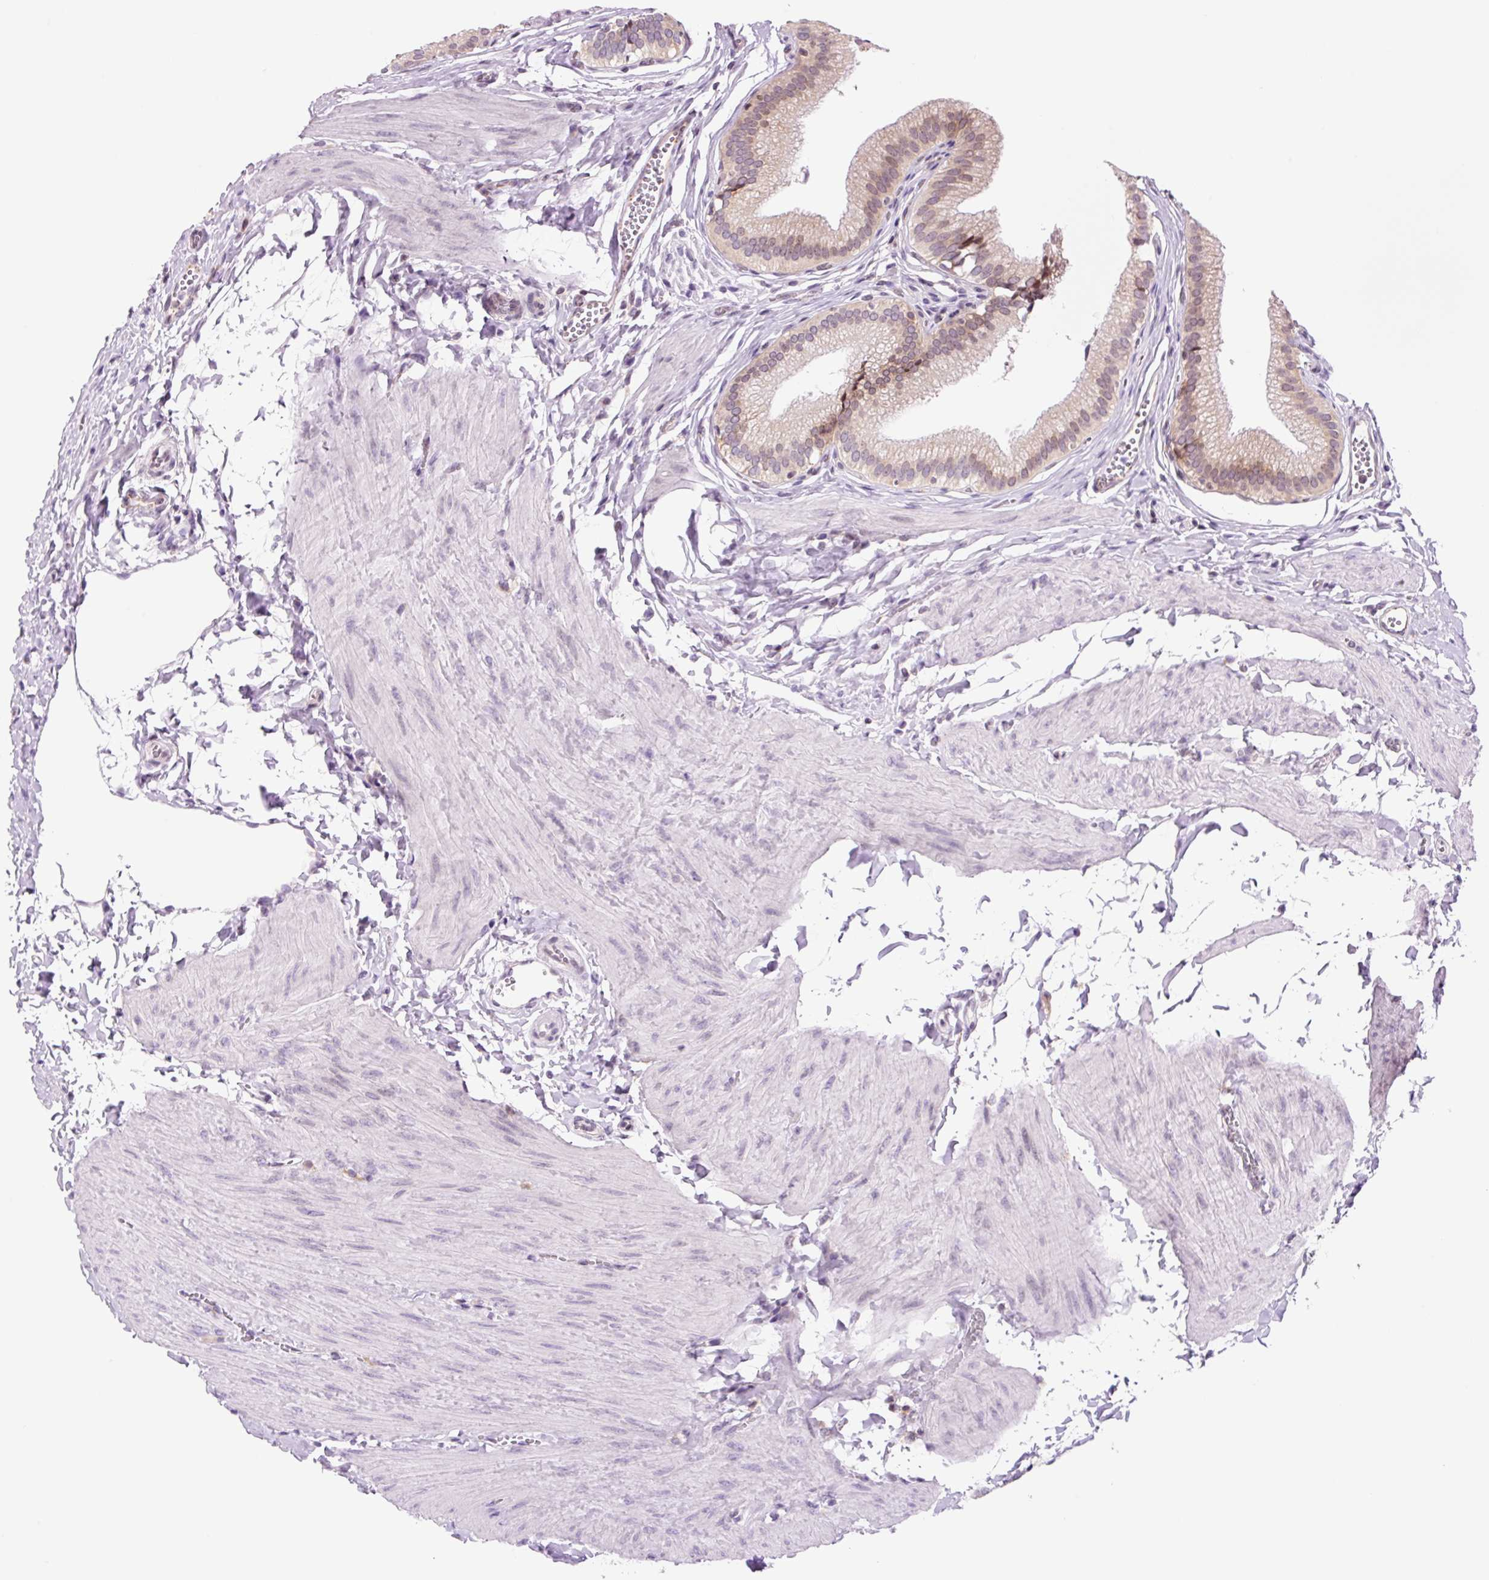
{"staining": {"intensity": "moderate", "quantity": "25%-75%", "location": "cytoplasmic/membranous,nuclear"}, "tissue": "gallbladder", "cell_type": "Glandular cells", "image_type": "normal", "snomed": [{"axis": "morphology", "description": "Normal tissue, NOS"}, {"axis": "topography", "description": "Gallbladder"}, {"axis": "topography", "description": "Peripheral nerve tissue"}], "caption": "Moderate cytoplasmic/membranous,nuclear positivity for a protein is seen in about 25%-75% of glandular cells of unremarkable gallbladder using immunohistochemistry (IHC).", "gene": "RPL41", "patient": {"sex": "male", "age": 17}}